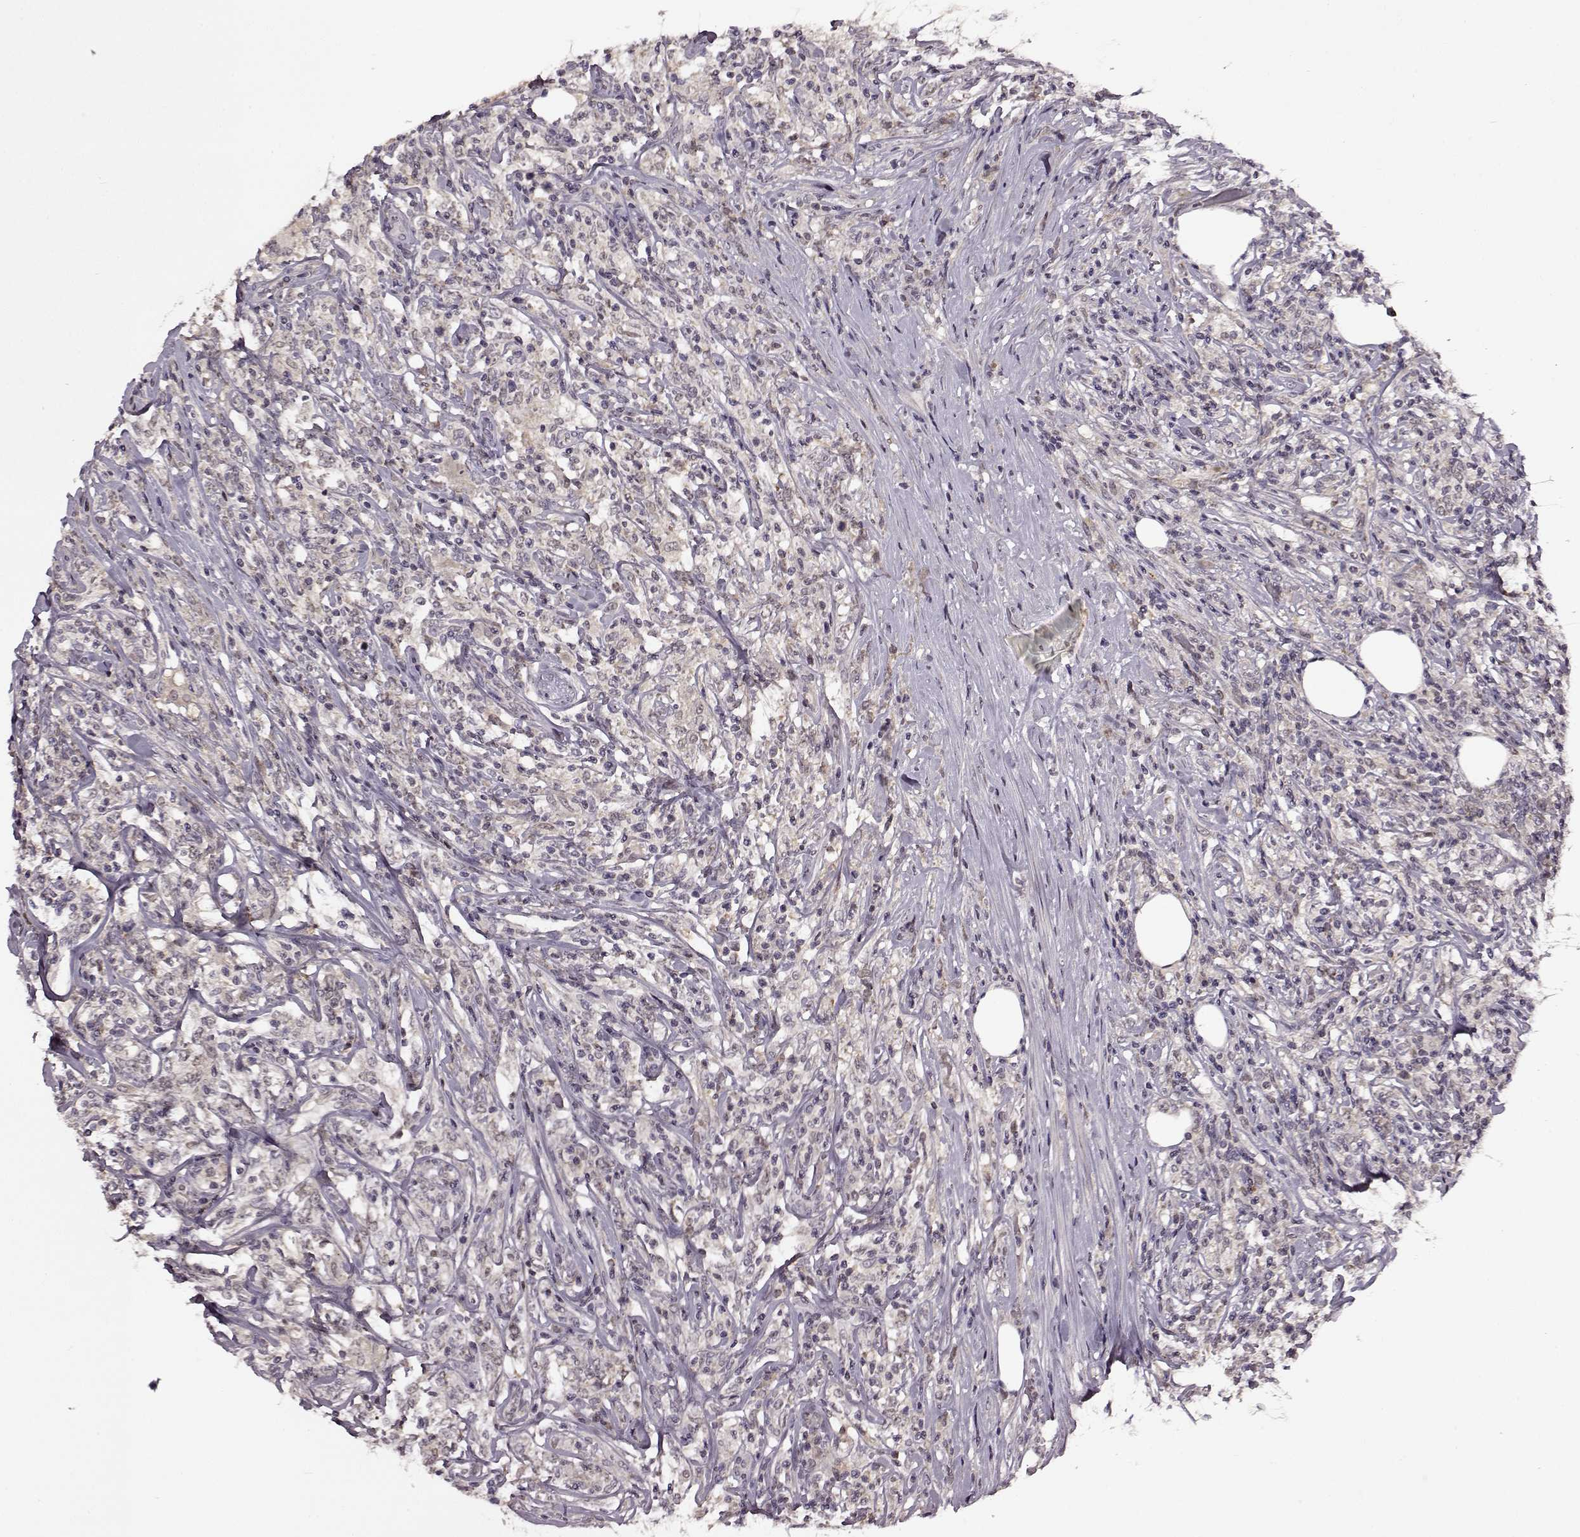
{"staining": {"intensity": "negative", "quantity": "none", "location": "none"}, "tissue": "lymphoma", "cell_type": "Tumor cells", "image_type": "cancer", "snomed": [{"axis": "morphology", "description": "Malignant lymphoma, non-Hodgkin's type, High grade"}, {"axis": "topography", "description": "Lymph node"}], "caption": "Immunohistochemistry (IHC) micrograph of neoplastic tissue: lymphoma stained with DAB displays no significant protein staining in tumor cells.", "gene": "MAIP1", "patient": {"sex": "female", "age": 84}}